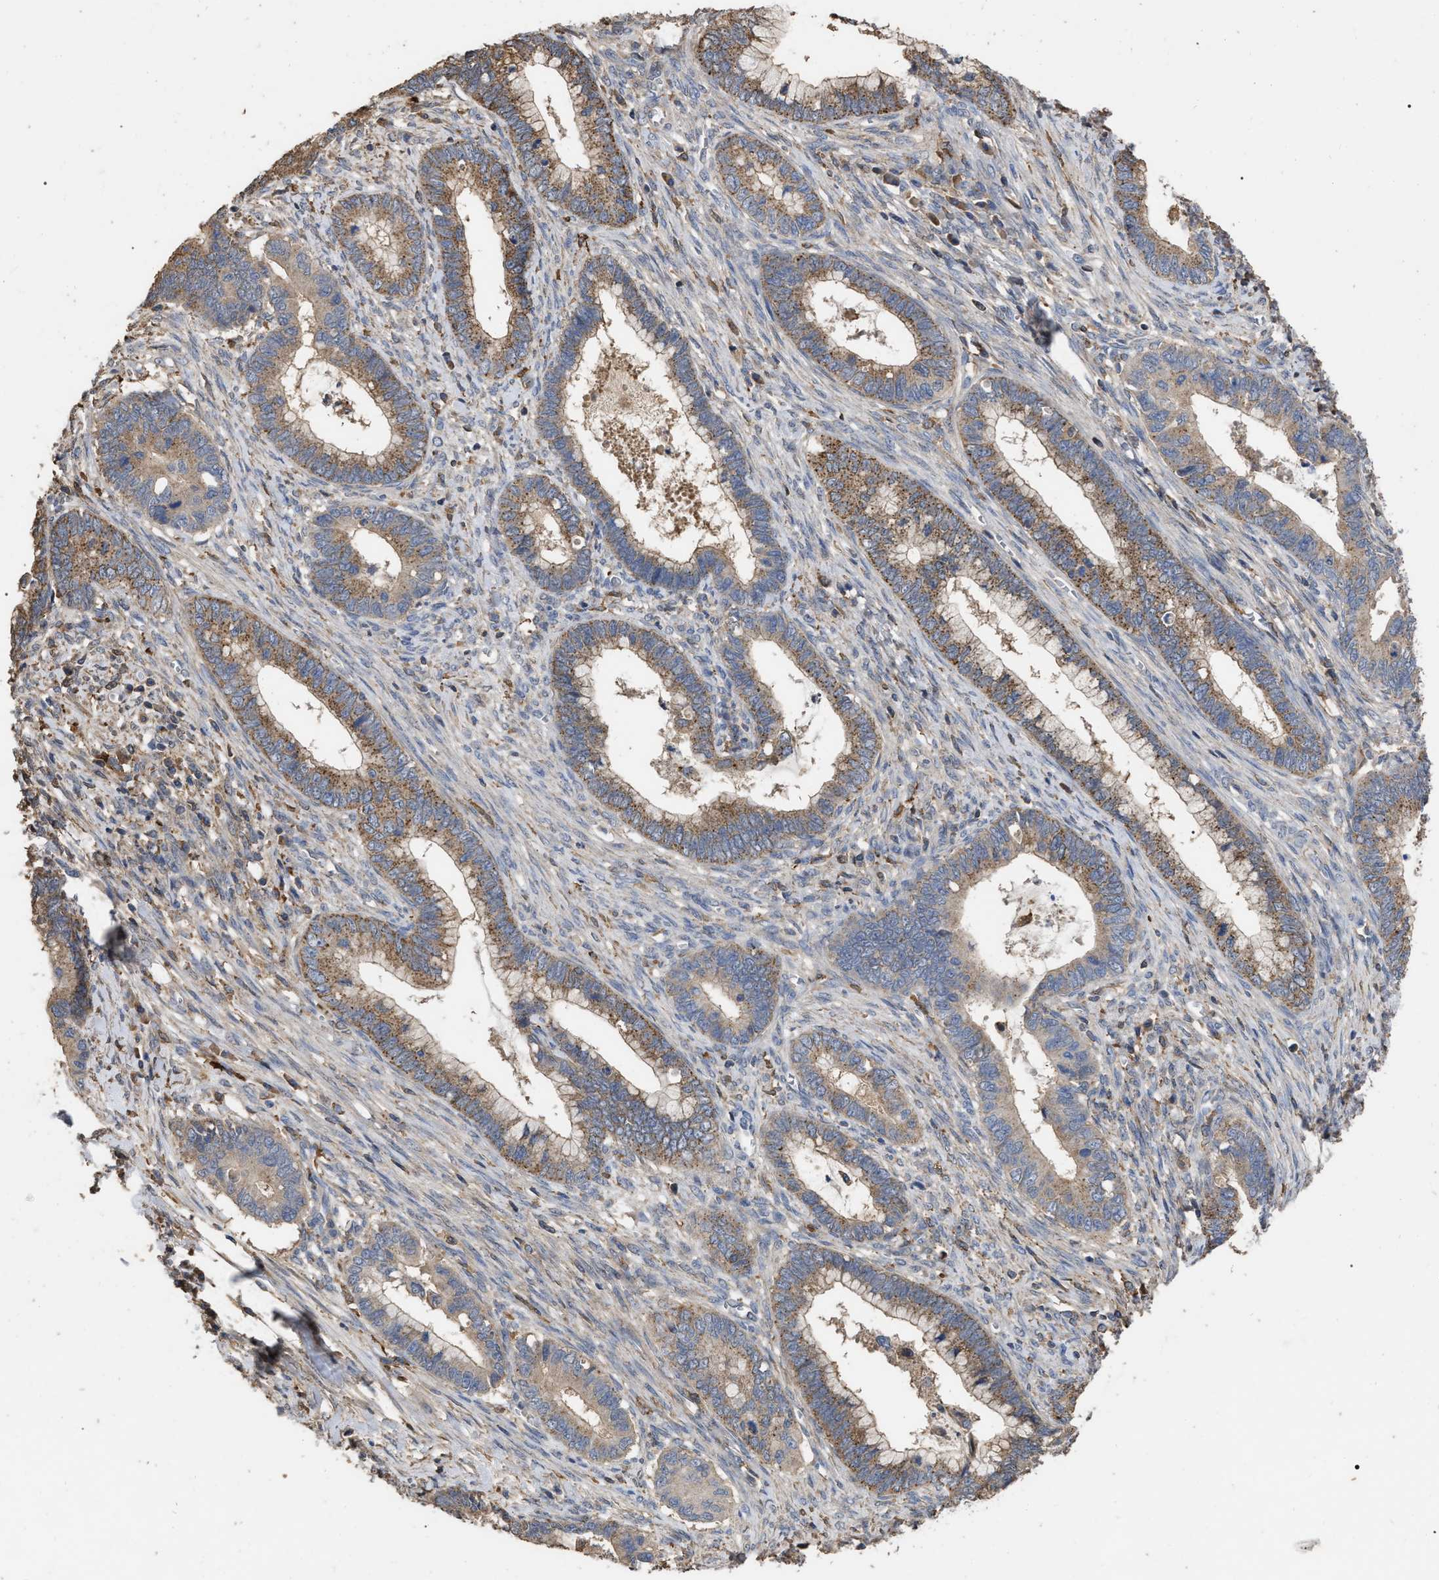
{"staining": {"intensity": "moderate", "quantity": ">75%", "location": "cytoplasmic/membranous"}, "tissue": "cervical cancer", "cell_type": "Tumor cells", "image_type": "cancer", "snomed": [{"axis": "morphology", "description": "Adenocarcinoma, NOS"}, {"axis": "topography", "description": "Cervix"}], "caption": "Moderate cytoplasmic/membranous protein expression is present in about >75% of tumor cells in adenocarcinoma (cervical). The staining is performed using DAB (3,3'-diaminobenzidine) brown chromogen to label protein expression. The nuclei are counter-stained blue using hematoxylin.", "gene": "GPR179", "patient": {"sex": "female", "age": 44}}